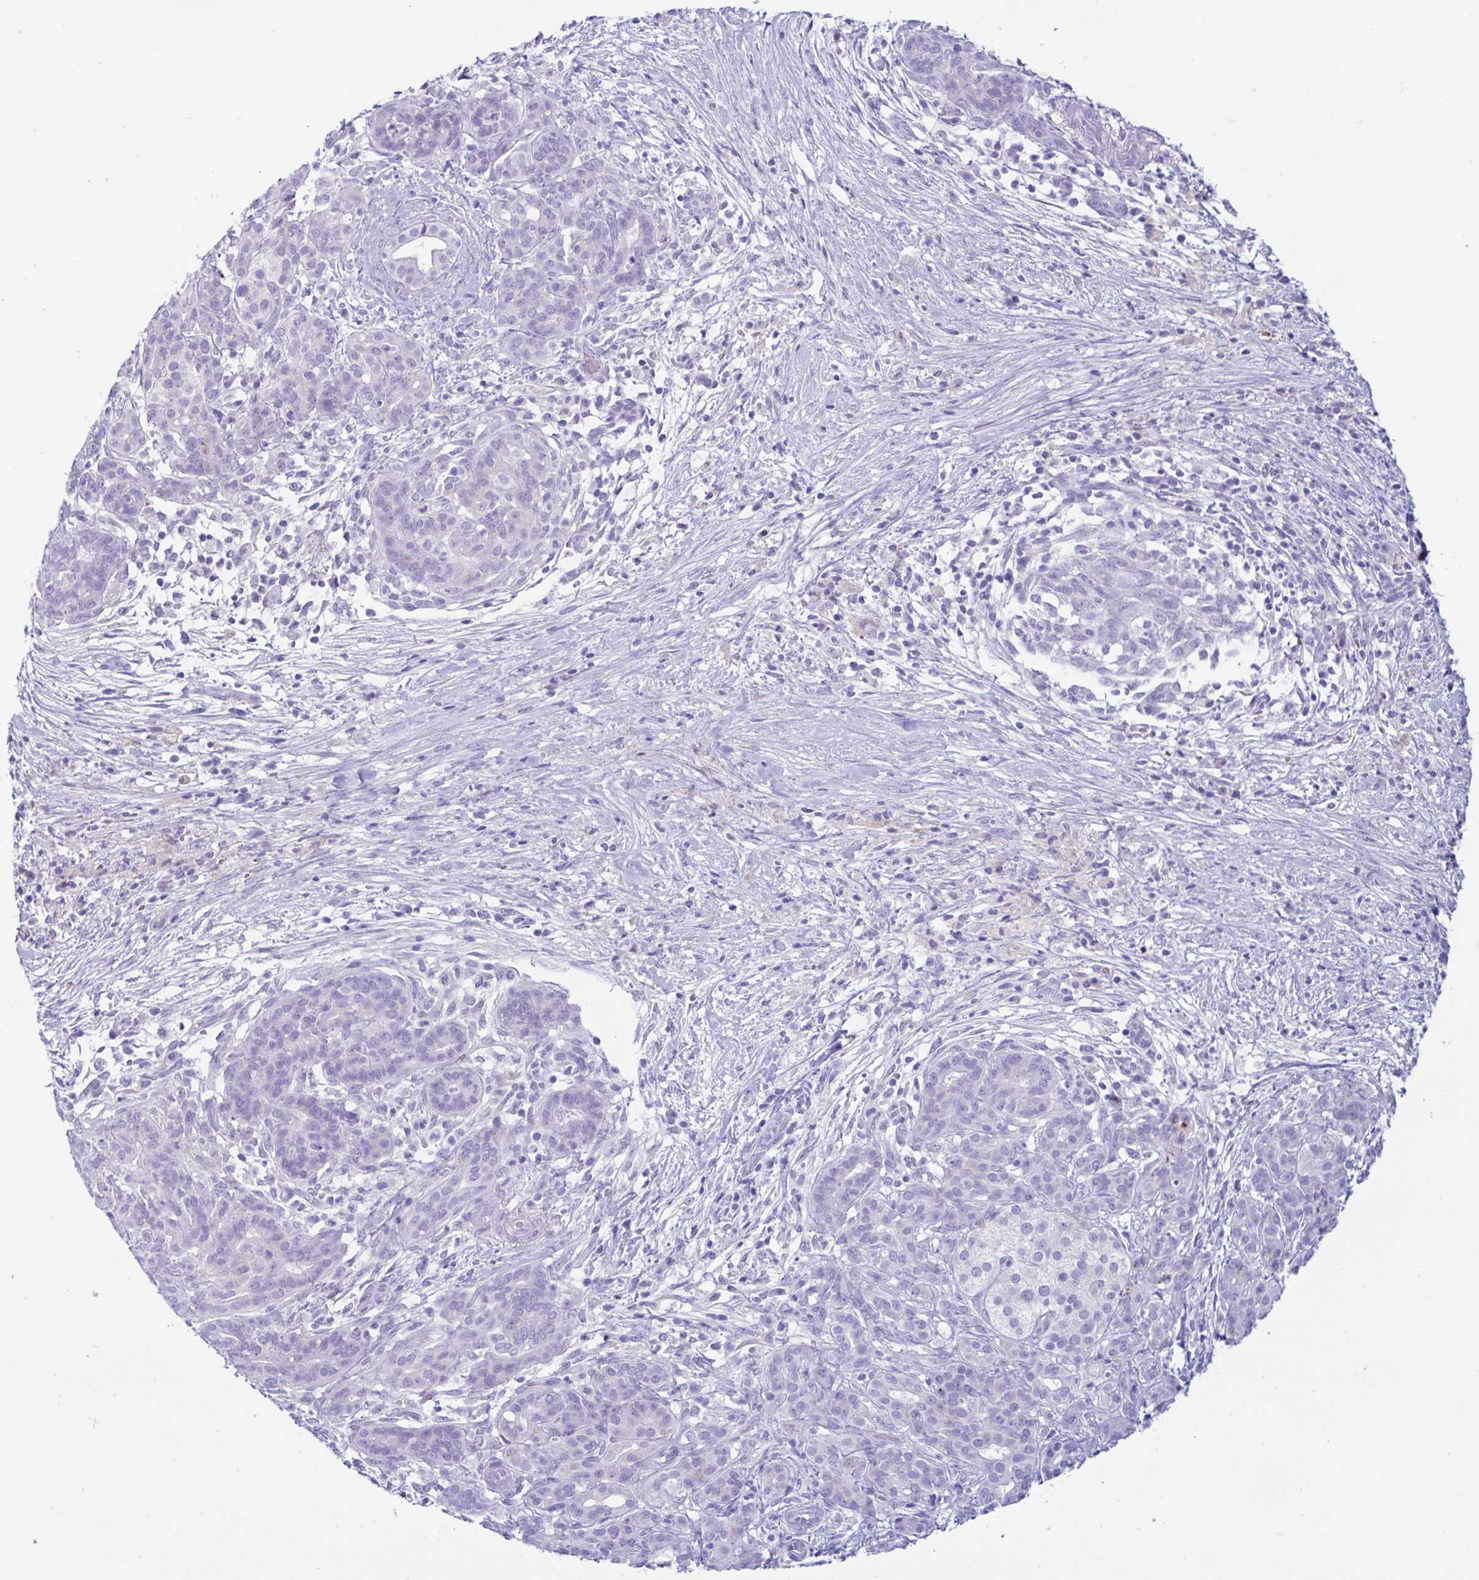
{"staining": {"intensity": "negative", "quantity": "none", "location": "none"}, "tissue": "pancreatic cancer", "cell_type": "Tumor cells", "image_type": "cancer", "snomed": [{"axis": "morphology", "description": "Adenocarcinoma, NOS"}, {"axis": "topography", "description": "Pancreas"}], "caption": "There is no significant expression in tumor cells of adenocarcinoma (pancreatic).", "gene": "SREBF1", "patient": {"sex": "male", "age": 44}}